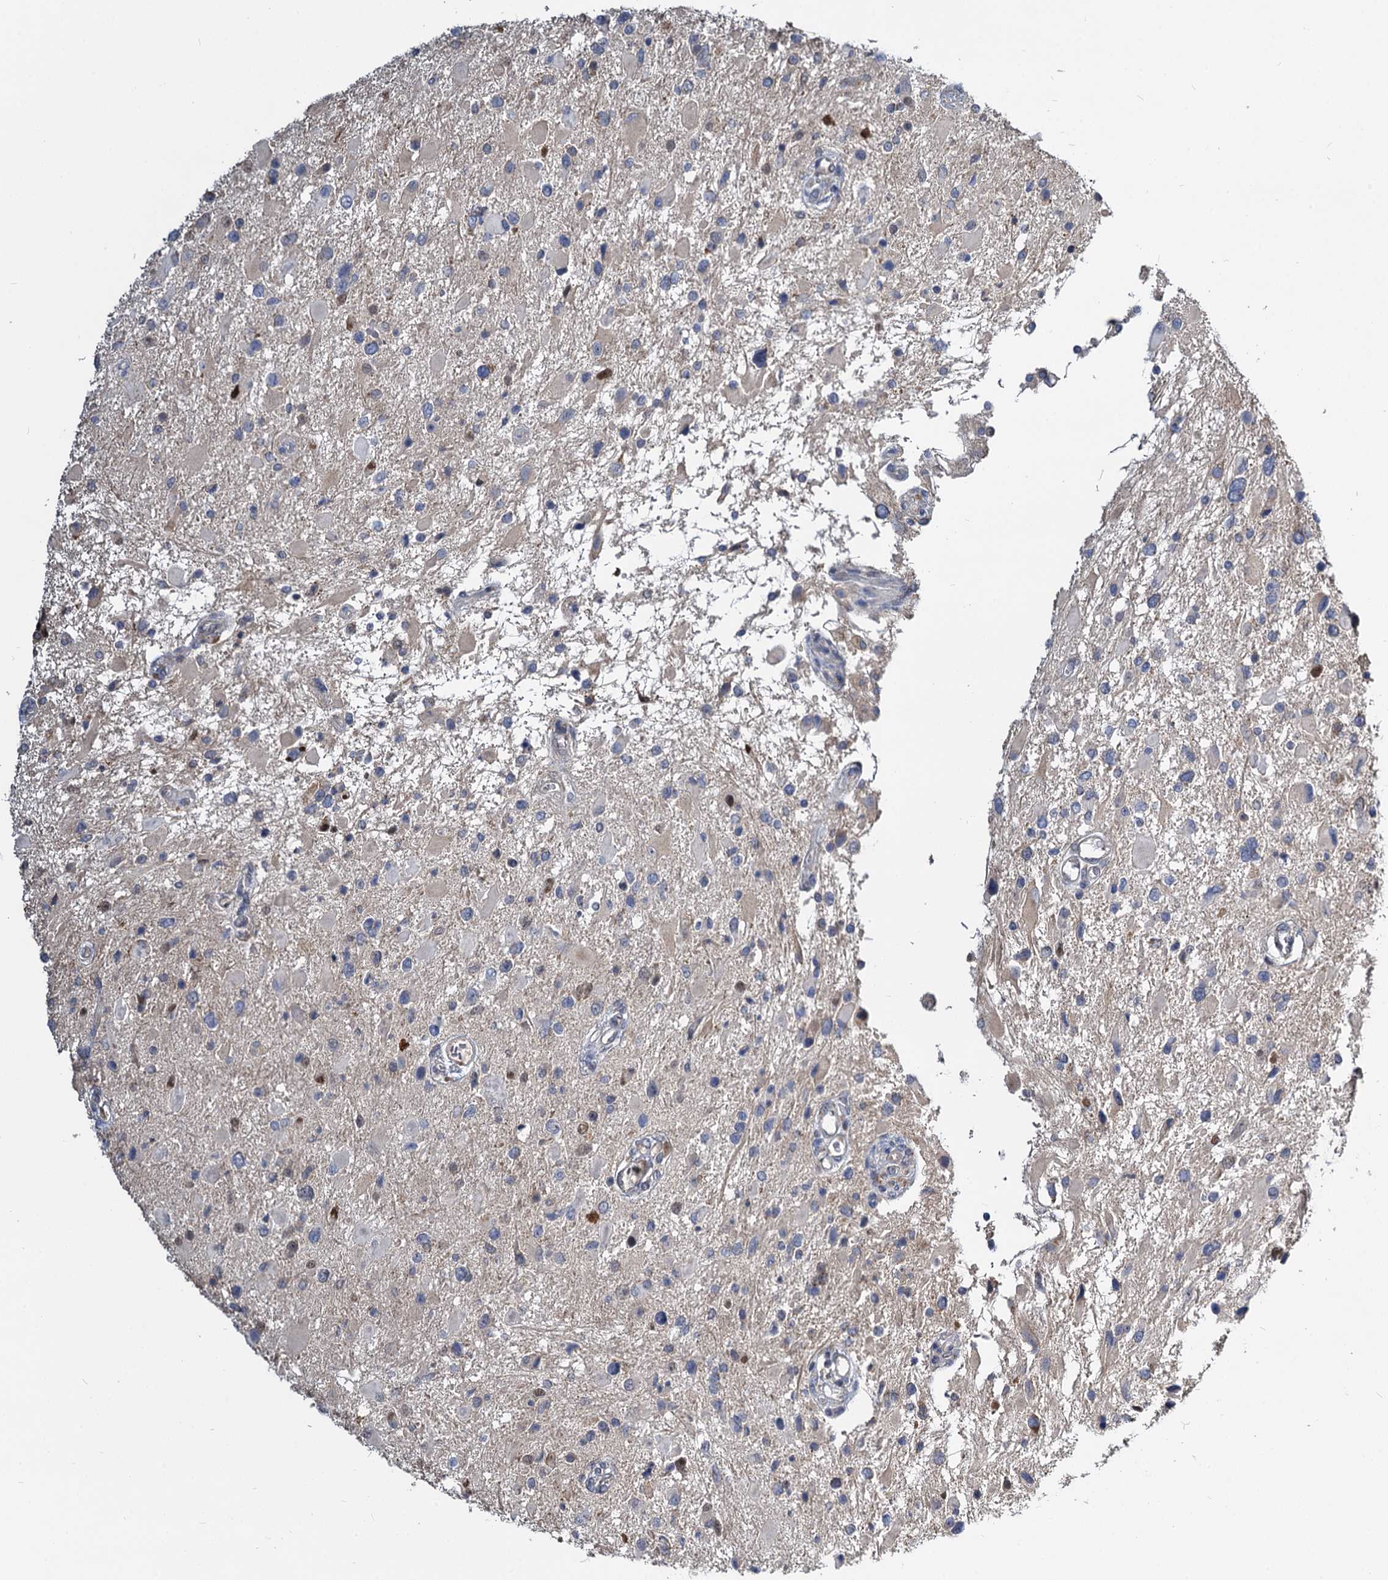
{"staining": {"intensity": "negative", "quantity": "none", "location": "none"}, "tissue": "glioma", "cell_type": "Tumor cells", "image_type": "cancer", "snomed": [{"axis": "morphology", "description": "Glioma, malignant, High grade"}, {"axis": "topography", "description": "Brain"}], "caption": "Tumor cells are negative for protein expression in human high-grade glioma (malignant).", "gene": "ALKBH7", "patient": {"sex": "male", "age": 53}}